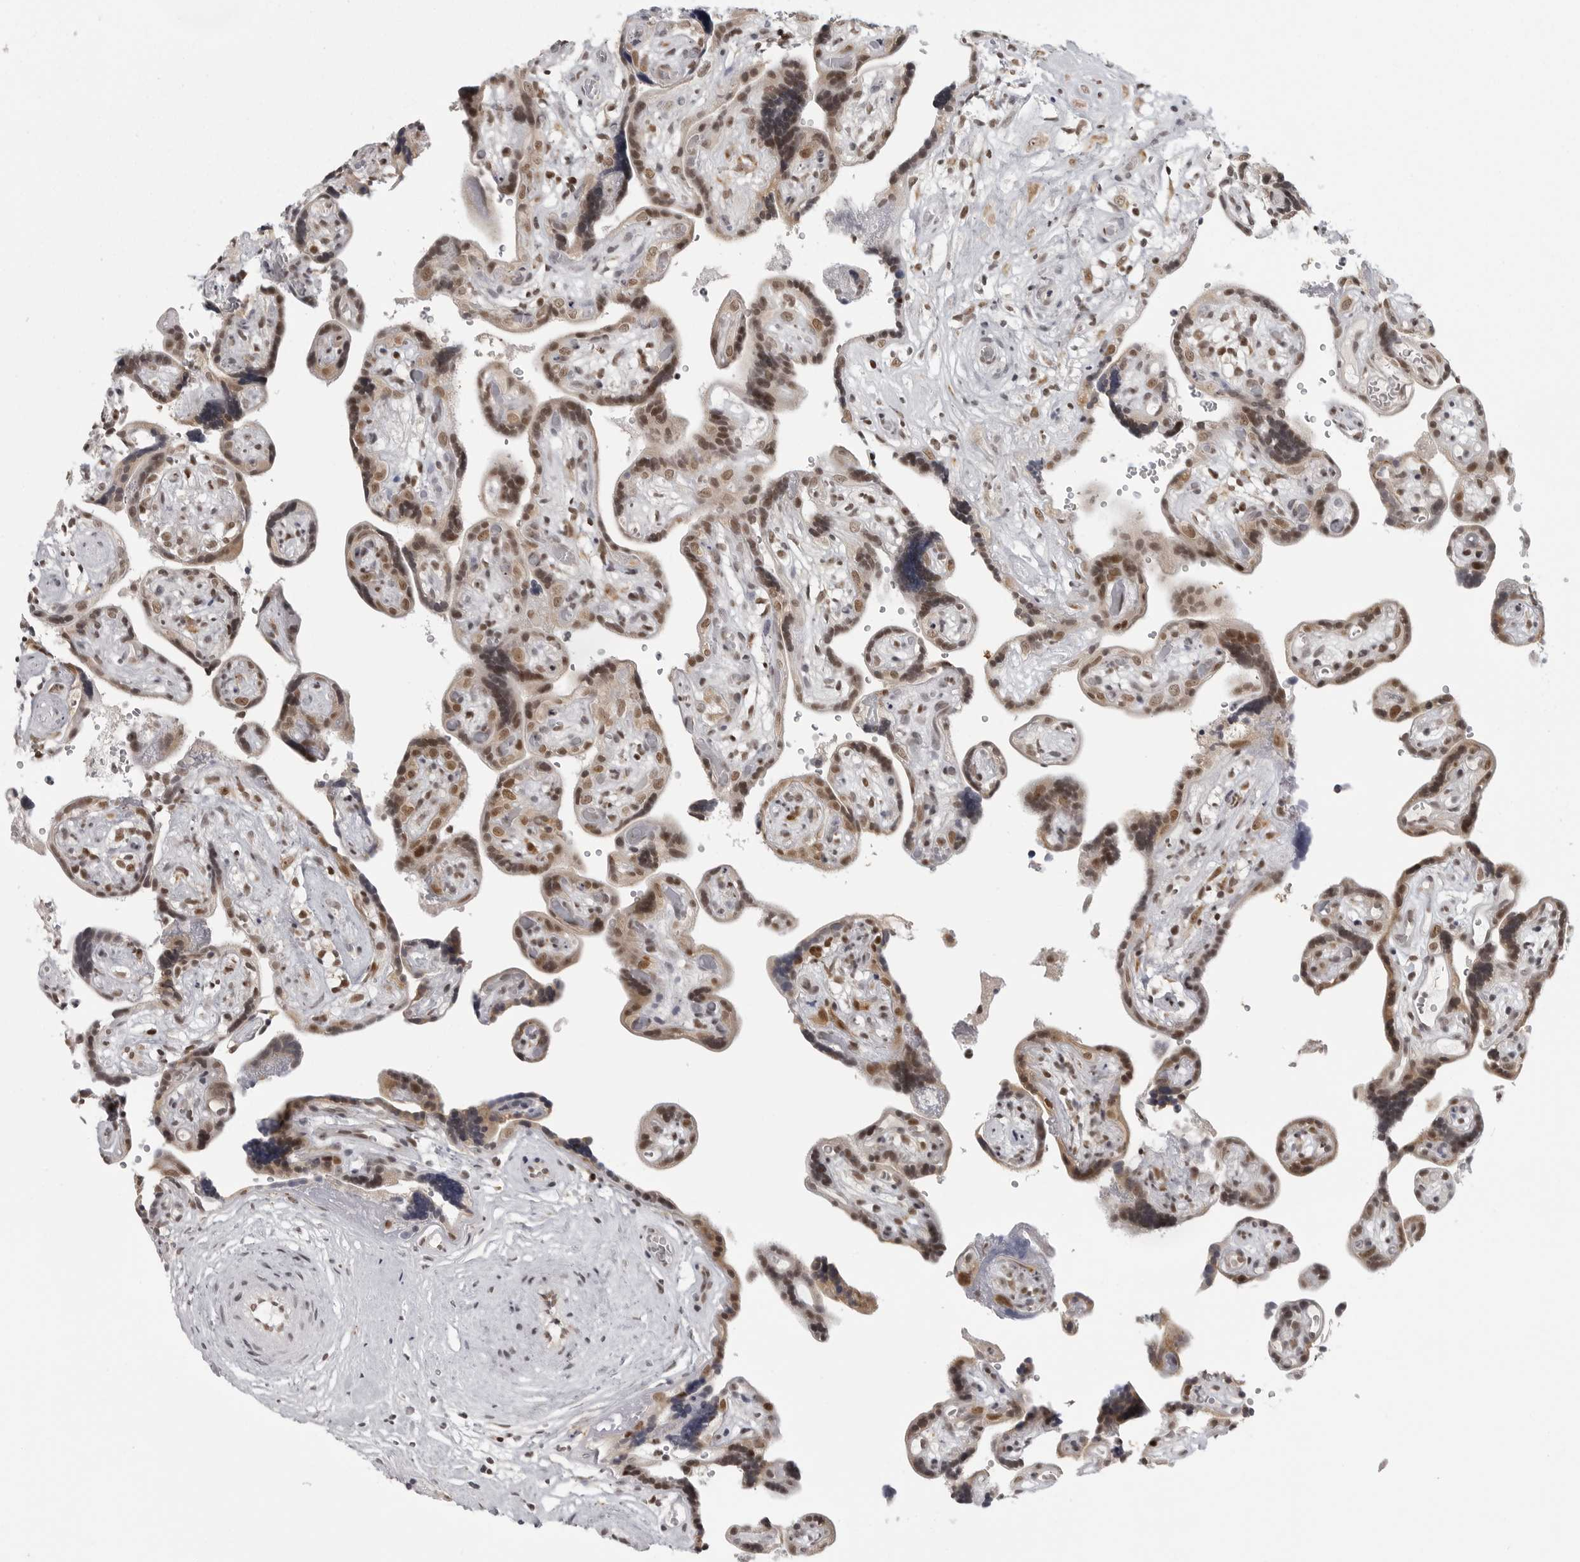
{"staining": {"intensity": "strong", "quantity": ">75%", "location": "cytoplasmic/membranous,nuclear"}, "tissue": "placenta", "cell_type": "Decidual cells", "image_type": "normal", "snomed": [{"axis": "morphology", "description": "Normal tissue, NOS"}, {"axis": "topography", "description": "Placenta"}], "caption": "Immunohistochemical staining of normal placenta exhibits high levels of strong cytoplasmic/membranous,nuclear expression in about >75% of decidual cells.", "gene": "PRDM10", "patient": {"sex": "female", "age": 30}}